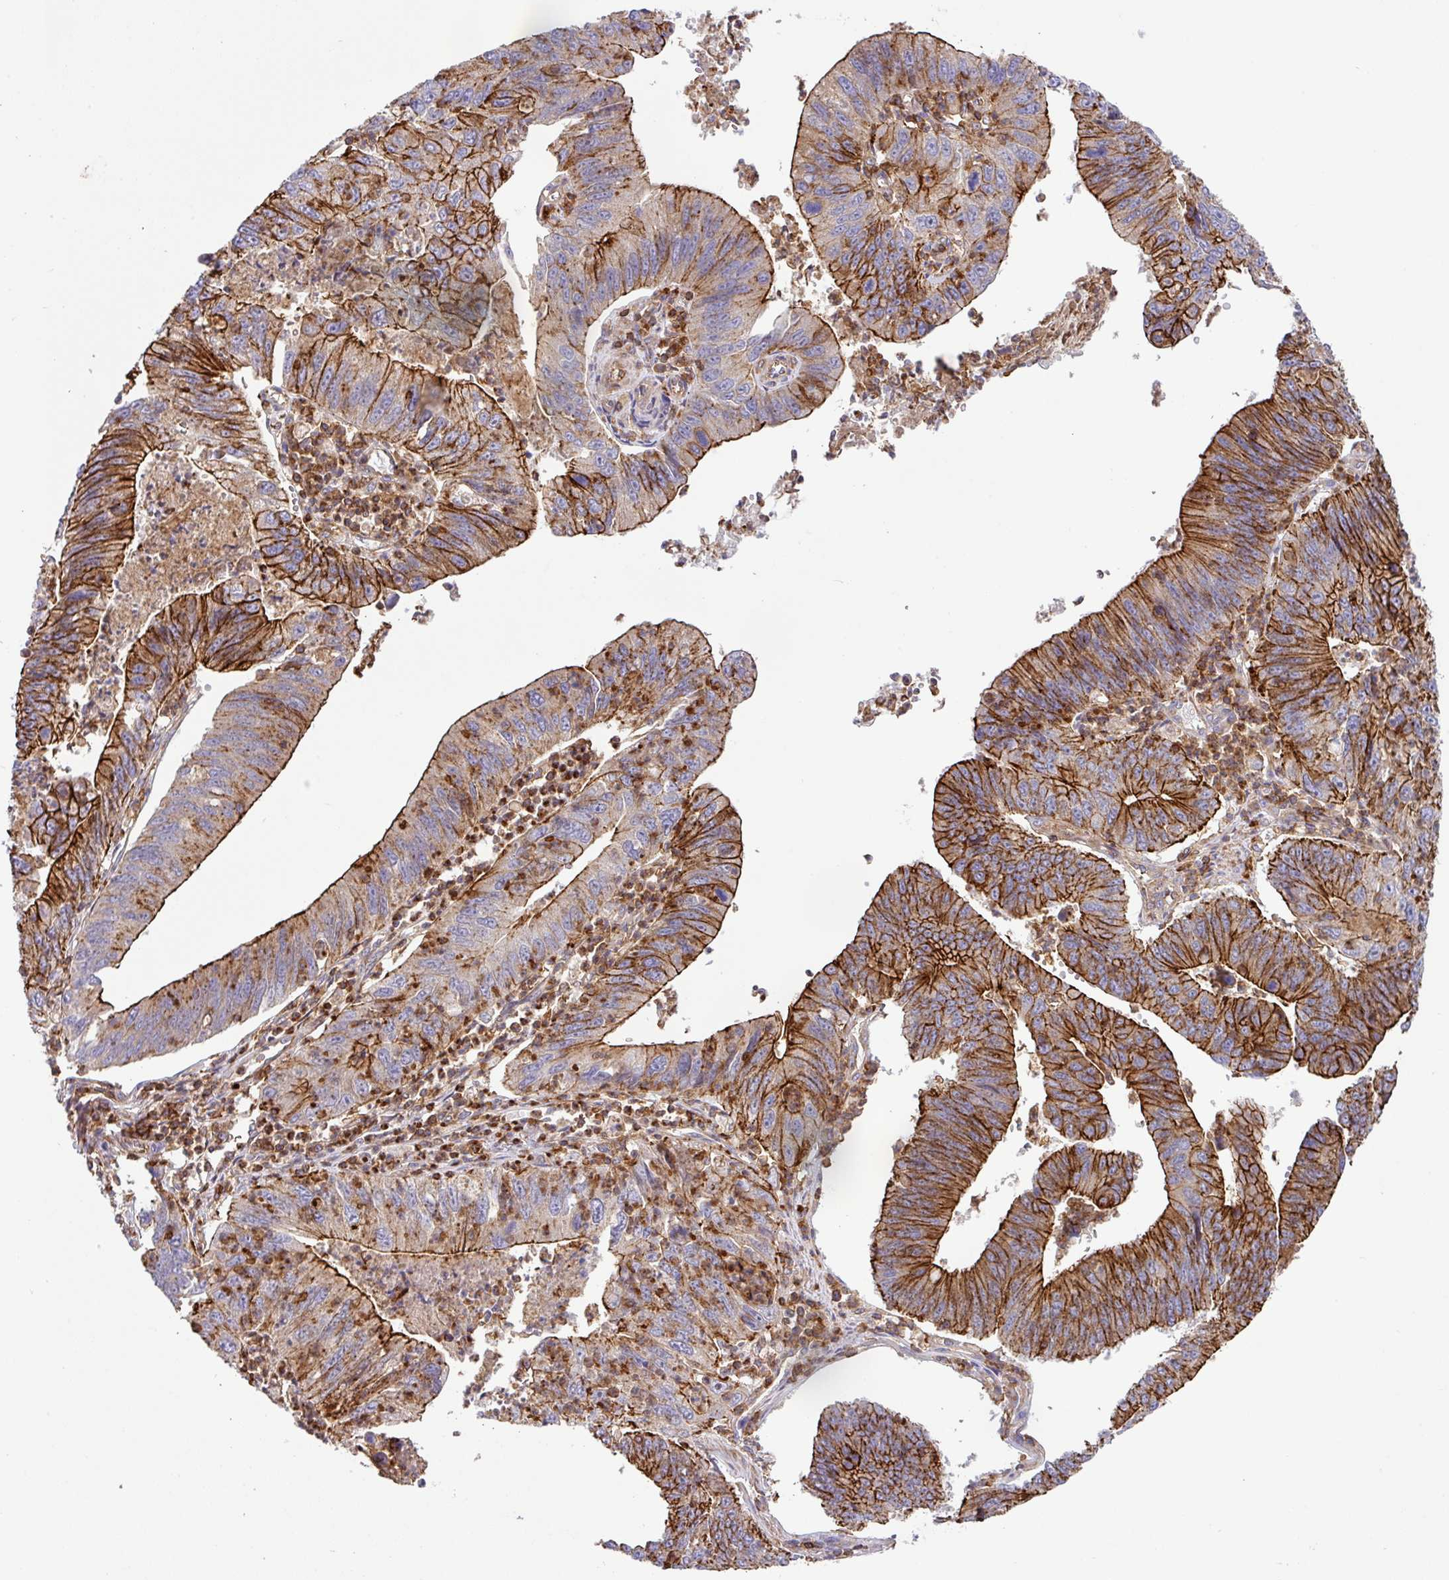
{"staining": {"intensity": "strong", "quantity": ">75%", "location": "cytoplasmic/membranous"}, "tissue": "stomach cancer", "cell_type": "Tumor cells", "image_type": "cancer", "snomed": [{"axis": "morphology", "description": "Adenocarcinoma, NOS"}, {"axis": "topography", "description": "Stomach"}], "caption": "This photomicrograph reveals IHC staining of stomach cancer, with high strong cytoplasmic/membranous positivity in approximately >75% of tumor cells.", "gene": "RIC1", "patient": {"sex": "male", "age": 59}}